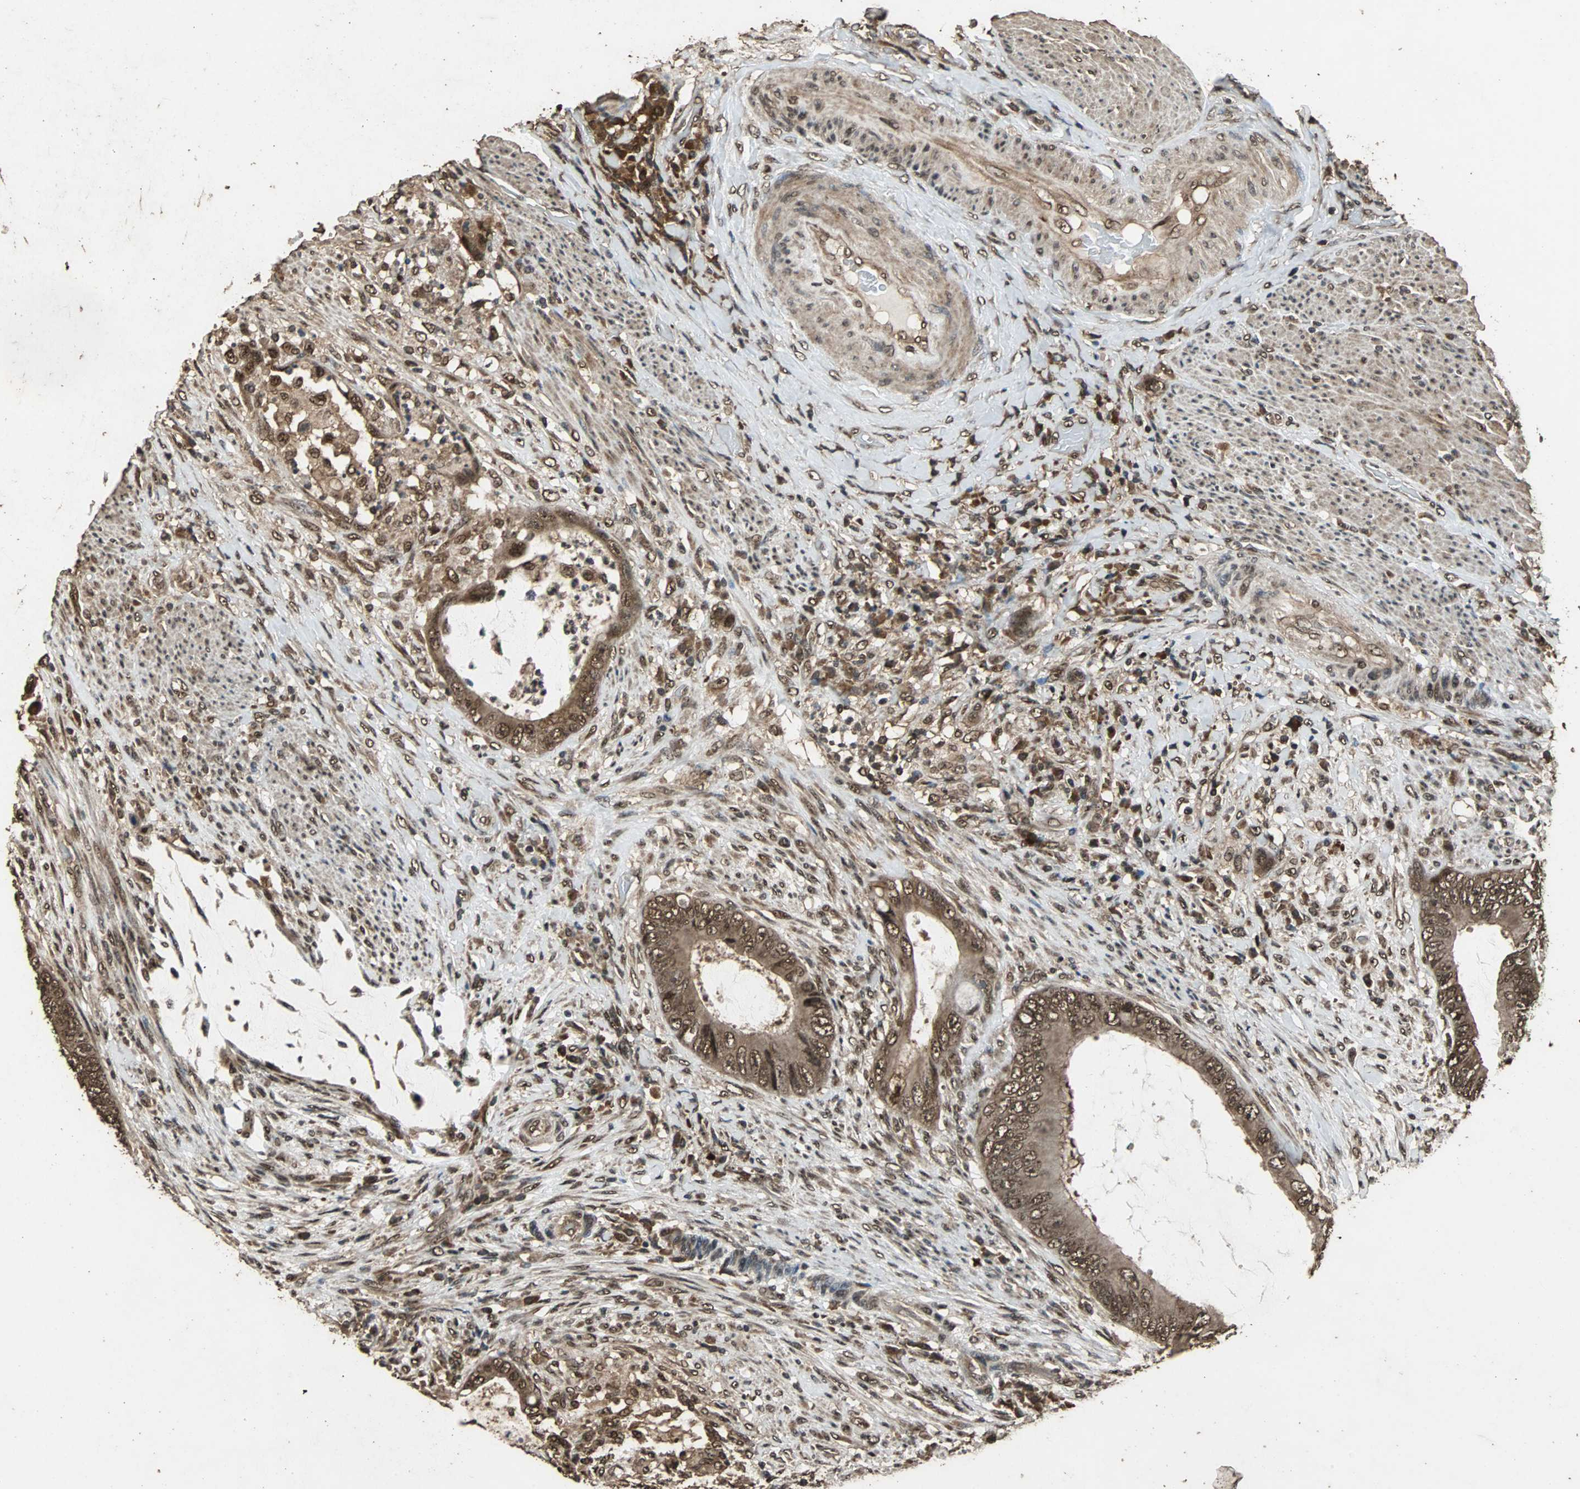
{"staining": {"intensity": "strong", "quantity": ">75%", "location": "cytoplasmic/membranous,nuclear"}, "tissue": "colorectal cancer", "cell_type": "Tumor cells", "image_type": "cancer", "snomed": [{"axis": "morphology", "description": "Adenocarcinoma, NOS"}, {"axis": "topography", "description": "Rectum"}], "caption": "Human colorectal cancer (adenocarcinoma) stained with a brown dye demonstrates strong cytoplasmic/membranous and nuclear positive expression in approximately >75% of tumor cells.", "gene": "ZNF18", "patient": {"sex": "female", "age": 77}}